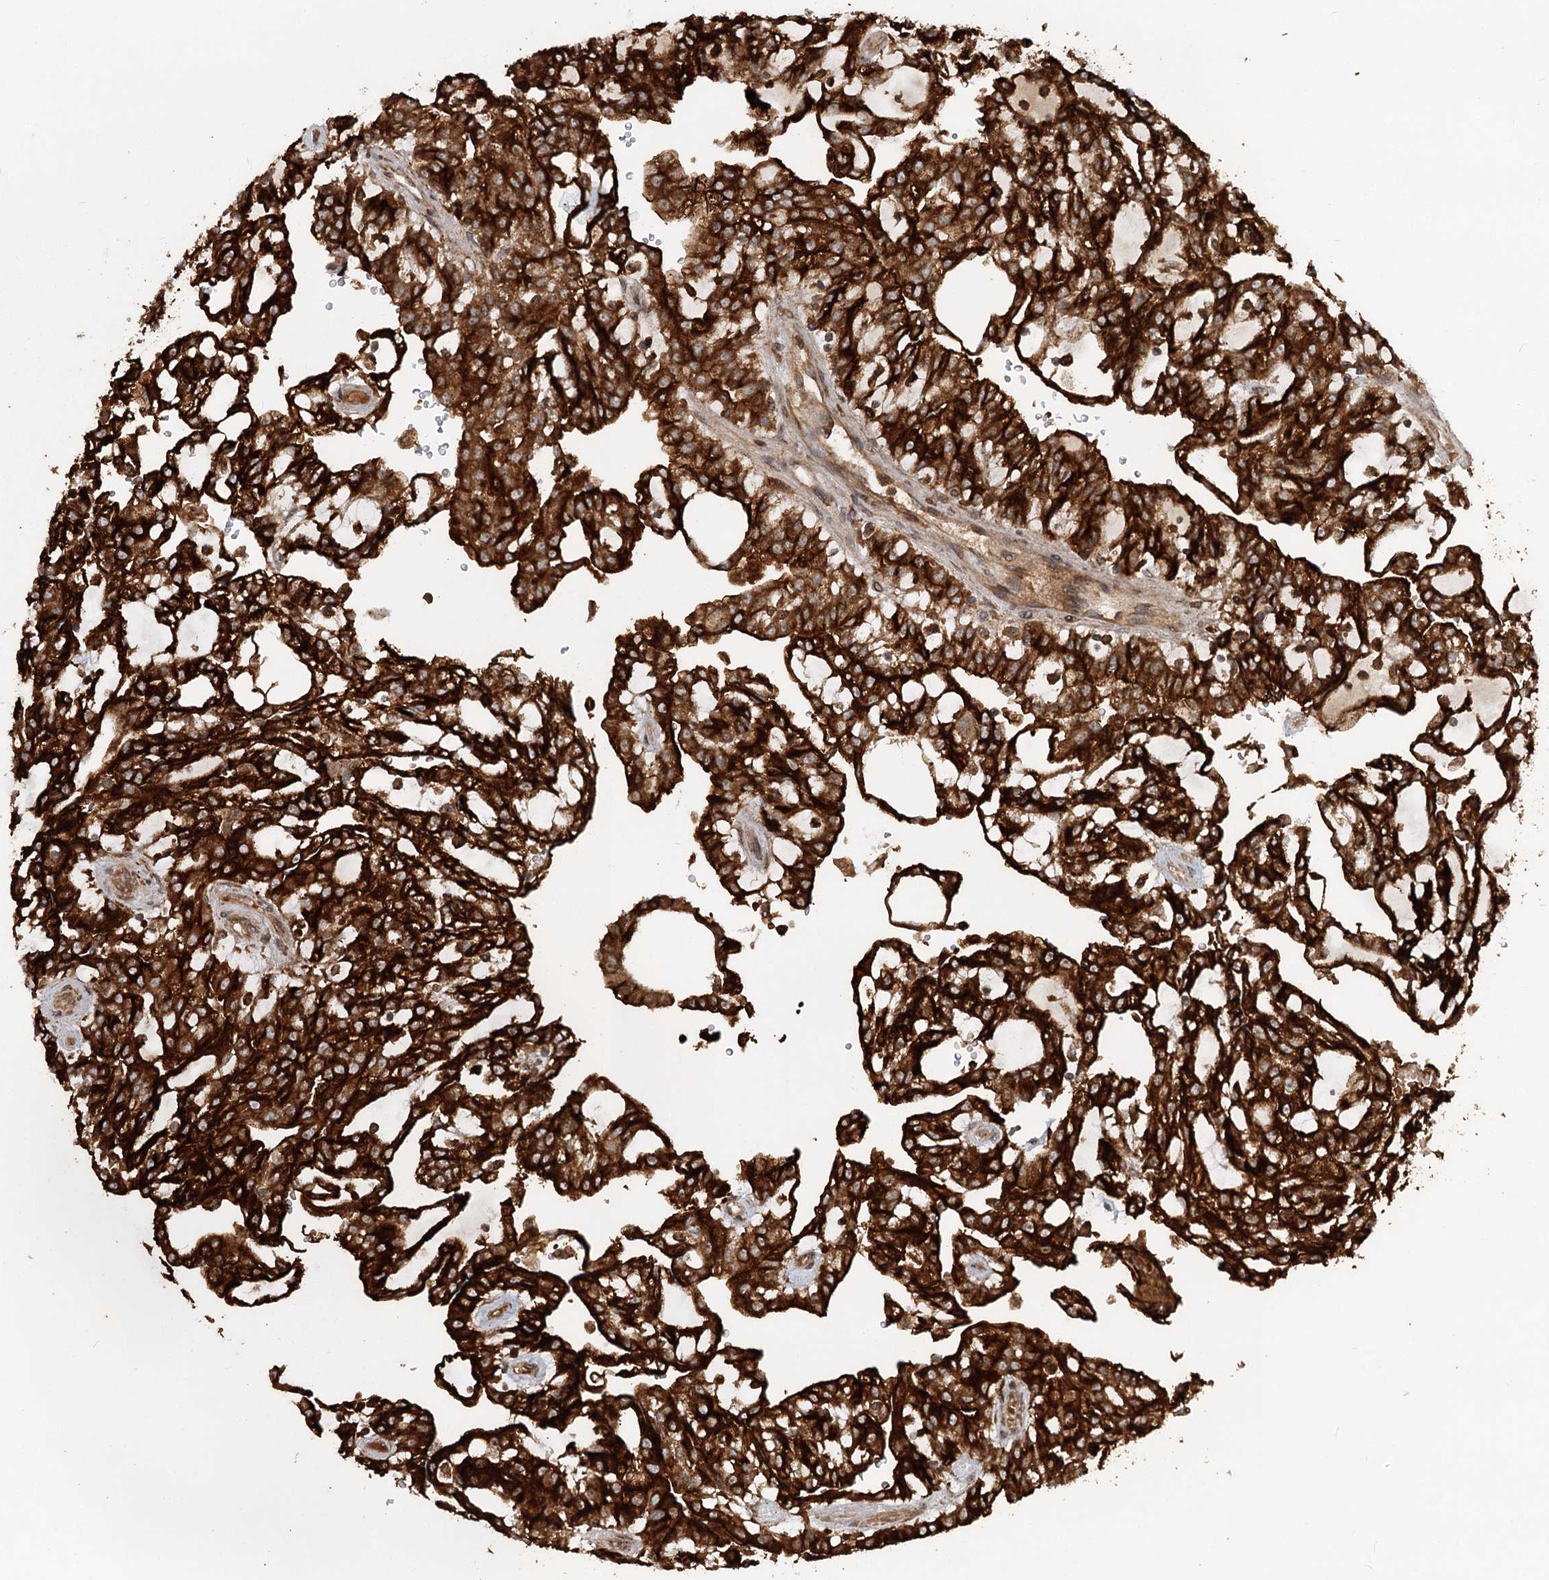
{"staining": {"intensity": "strong", "quantity": ">75%", "location": "cytoplasmic/membranous"}, "tissue": "renal cancer", "cell_type": "Tumor cells", "image_type": "cancer", "snomed": [{"axis": "morphology", "description": "Adenocarcinoma, NOS"}, {"axis": "topography", "description": "Kidney"}], "caption": "Immunohistochemistry histopathology image of human renal cancer stained for a protein (brown), which reveals high levels of strong cytoplasmic/membranous staining in about >75% of tumor cells.", "gene": "RNF111", "patient": {"sex": "male", "age": 63}}